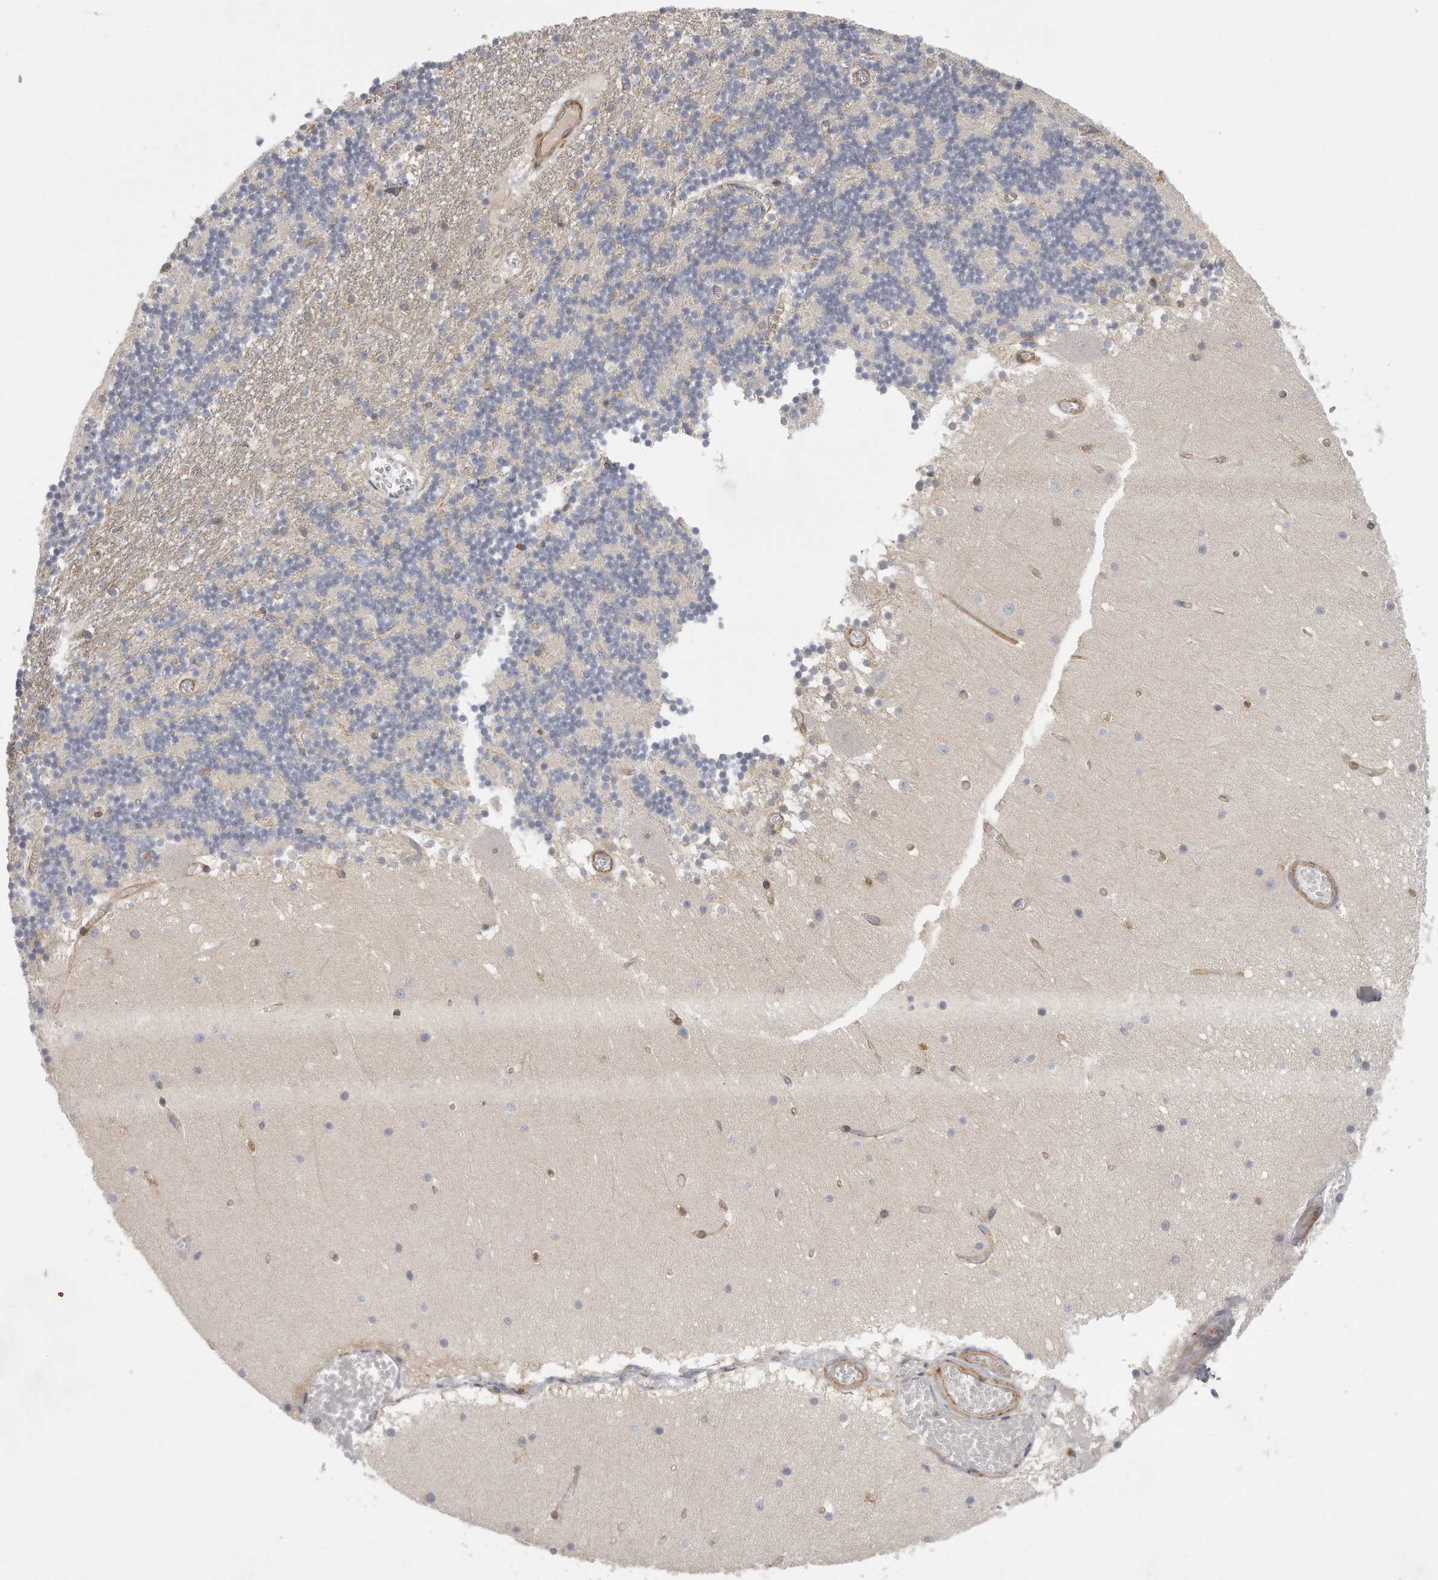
{"staining": {"intensity": "negative", "quantity": "none", "location": "none"}, "tissue": "cerebellum", "cell_type": "Cells in granular layer", "image_type": "normal", "snomed": [{"axis": "morphology", "description": "Normal tissue, NOS"}, {"axis": "topography", "description": "Cerebellum"}], "caption": "This is an immunohistochemistry micrograph of normal human cerebellum. There is no expression in cells in granular layer.", "gene": "MTERF4", "patient": {"sex": "female", "age": 28}}